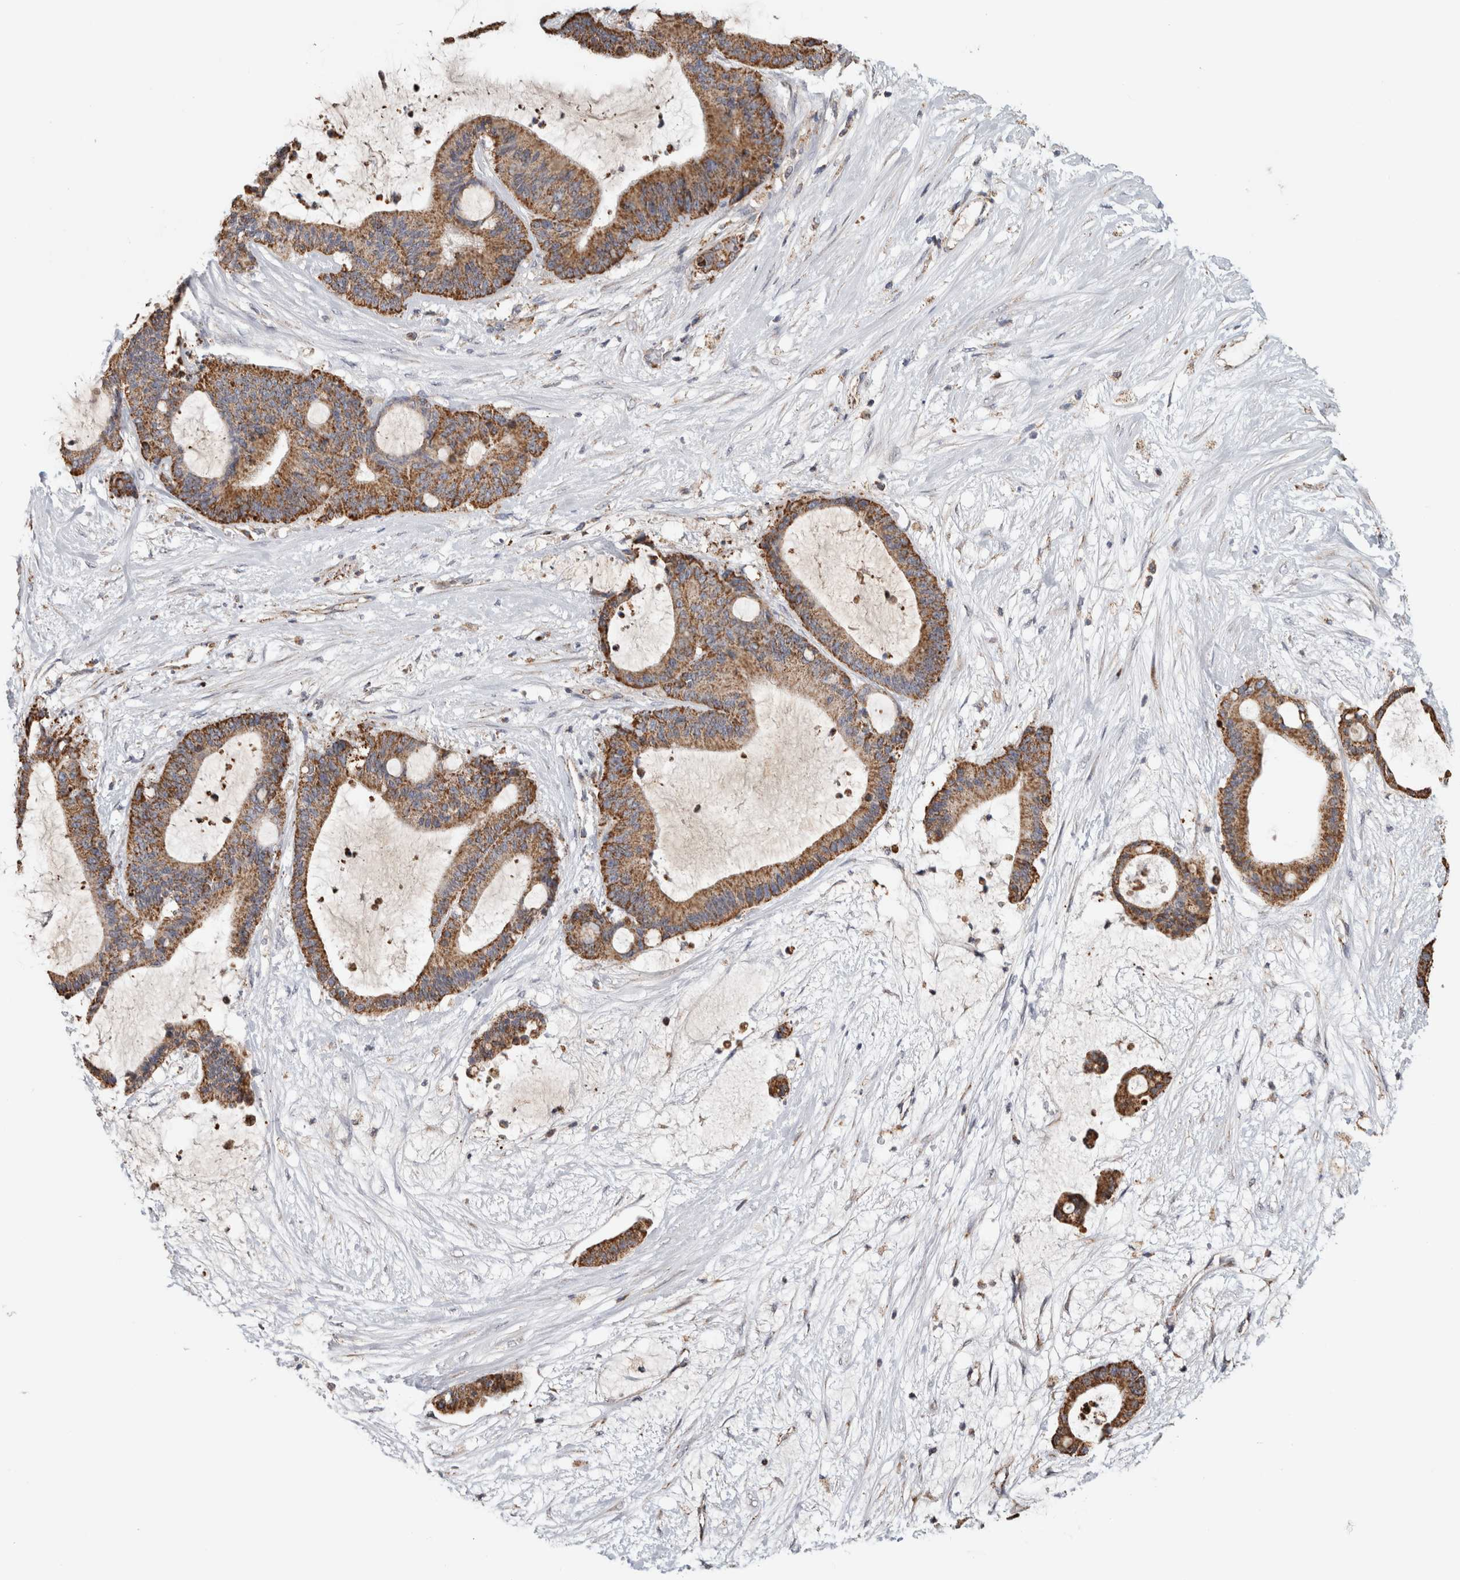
{"staining": {"intensity": "strong", "quantity": ">75%", "location": "cytoplasmic/membranous"}, "tissue": "liver cancer", "cell_type": "Tumor cells", "image_type": "cancer", "snomed": [{"axis": "morphology", "description": "Cholangiocarcinoma"}, {"axis": "topography", "description": "Liver"}], "caption": "Liver cholangiocarcinoma stained with a brown dye exhibits strong cytoplasmic/membranous positive positivity in approximately >75% of tumor cells.", "gene": "ST8SIA1", "patient": {"sex": "female", "age": 73}}